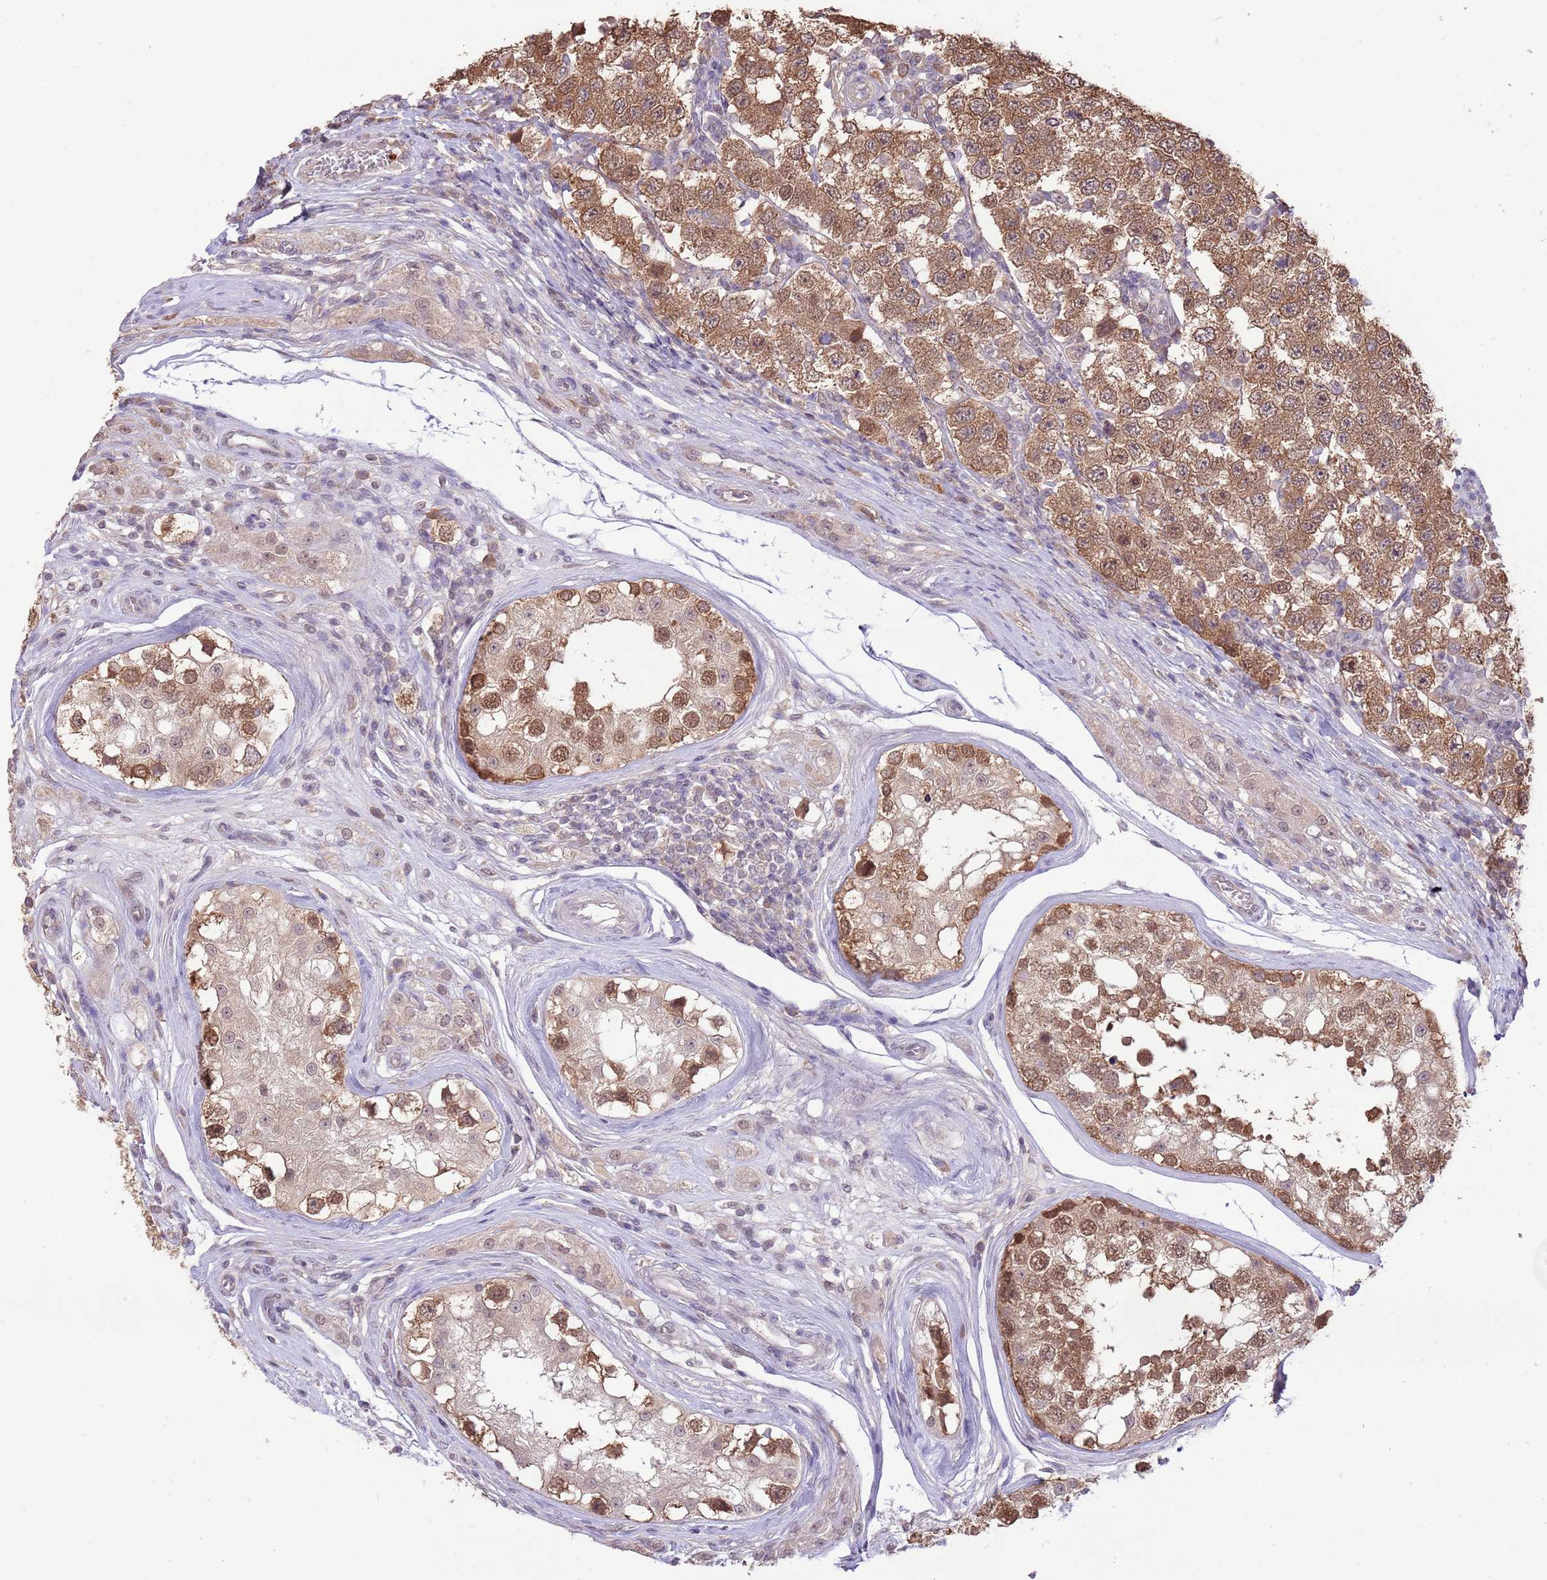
{"staining": {"intensity": "moderate", "quantity": ">75%", "location": "cytoplasmic/membranous,nuclear"}, "tissue": "testis cancer", "cell_type": "Tumor cells", "image_type": "cancer", "snomed": [{"axis": "morphology", "description": "Seminoma, NOS"}, {"axis": "topography", "description": "Testis"}], "caption": "Protein staining by immunohistochemistry reveals moderate cytoplasmic/membranous and nuclear staining in about >75% of tumor cells in seminoma (testis). Using DAB (3,3'-diaminobenzidine) (brown) and hematoxylin (blue) stains, captured at high magnification using brightfield microscopy.", "gene": "AMIGO1", "patient": {"sex": "male", "age": 34}}